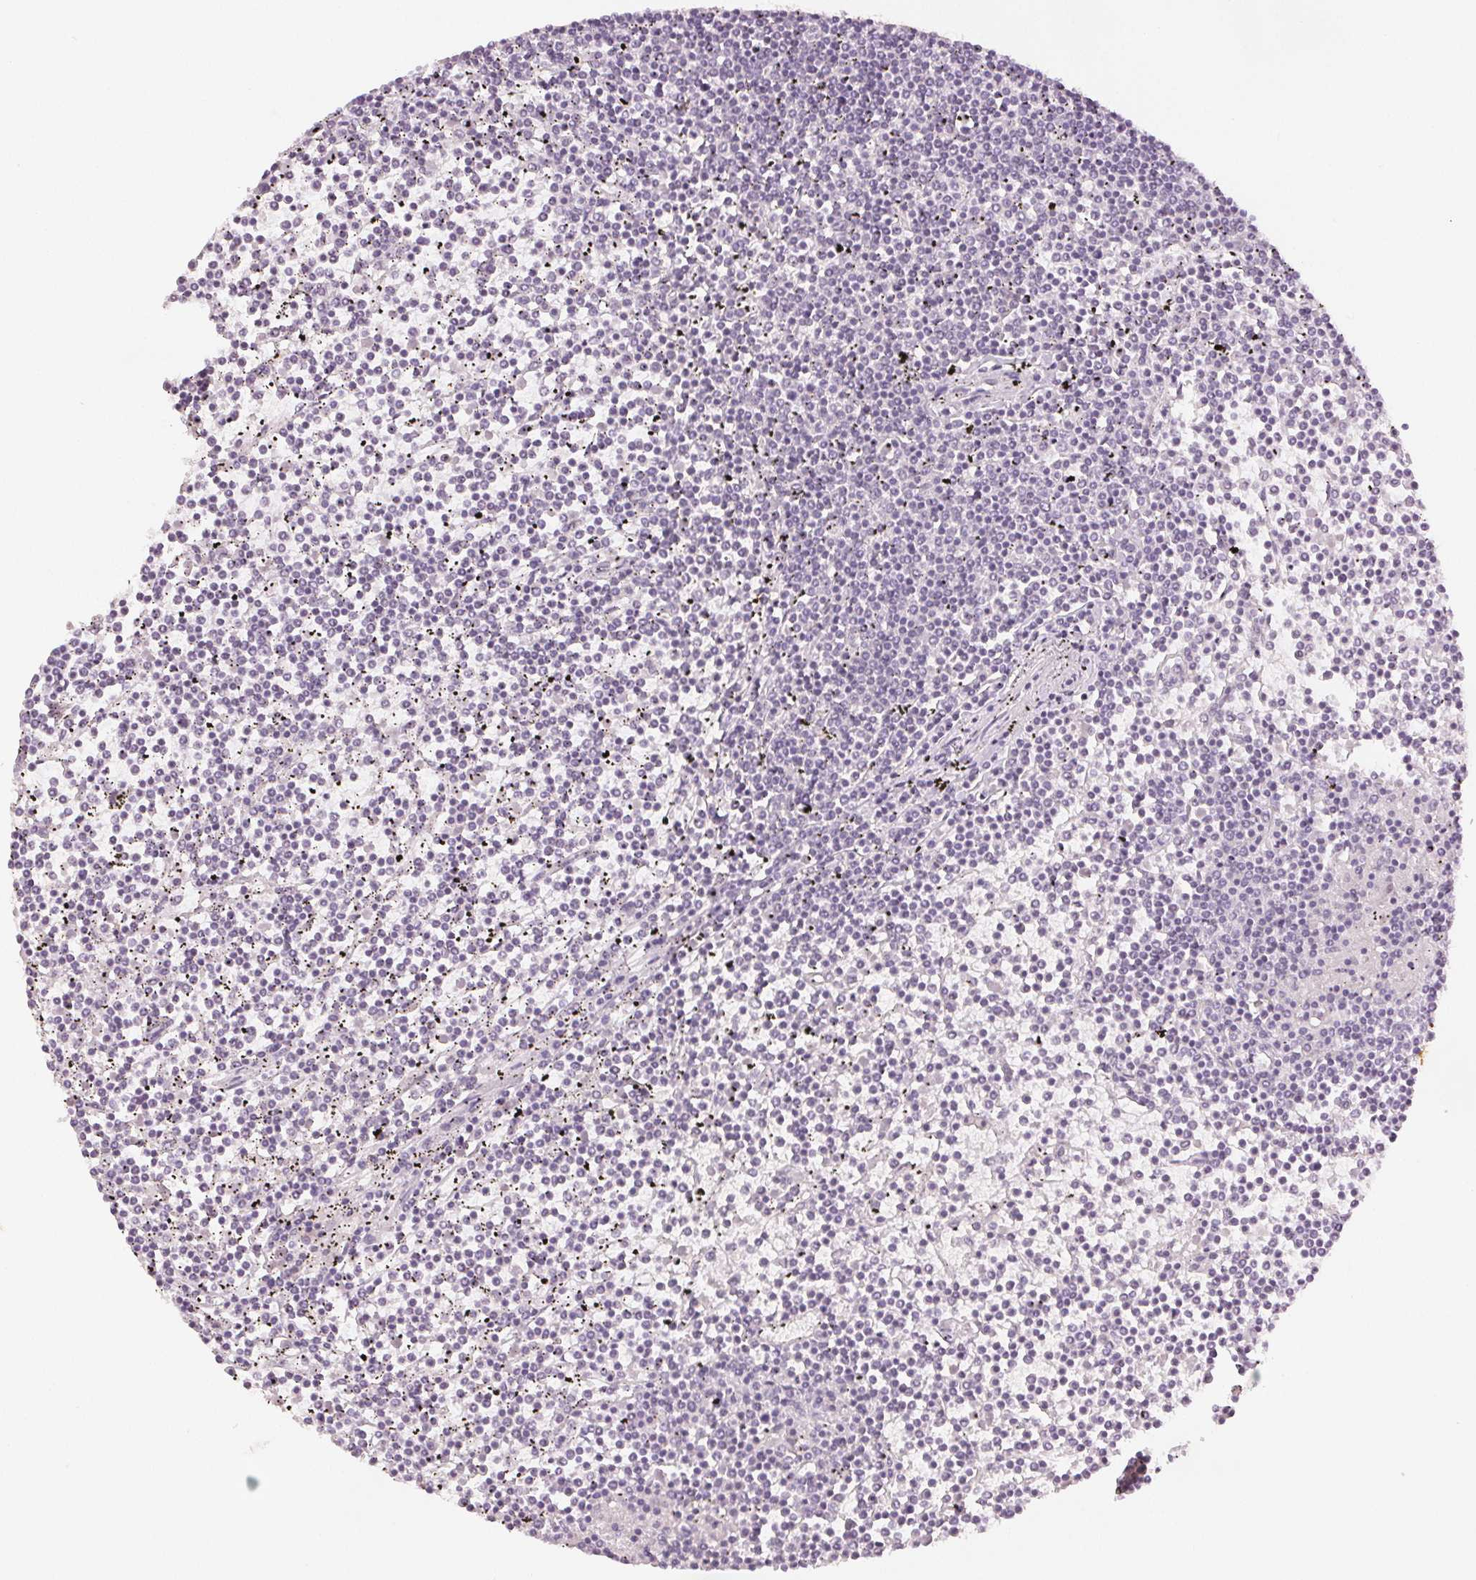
{"staining": {"intensity": "negative", "quantity": "none", "location": "none"}, "tissue": "lymphoma", "cell_type": "Tumor cells", "image_type": "cancer", "snomed": [{"axis": "morphology", "description": "Malignant lymphoma, non-Hodgkin's type, Low grade"}, {"axis": "topography", "description": "Spleen"}], "caption": "This image is of lymphoma stained with immunohistochemistry (IHC) to label a protein in brown with the nuclei are counter-stained blue. There is no expression in tumor cells.", "gene": "SCGN", "patient": {"sex": "female", "age": 19}}